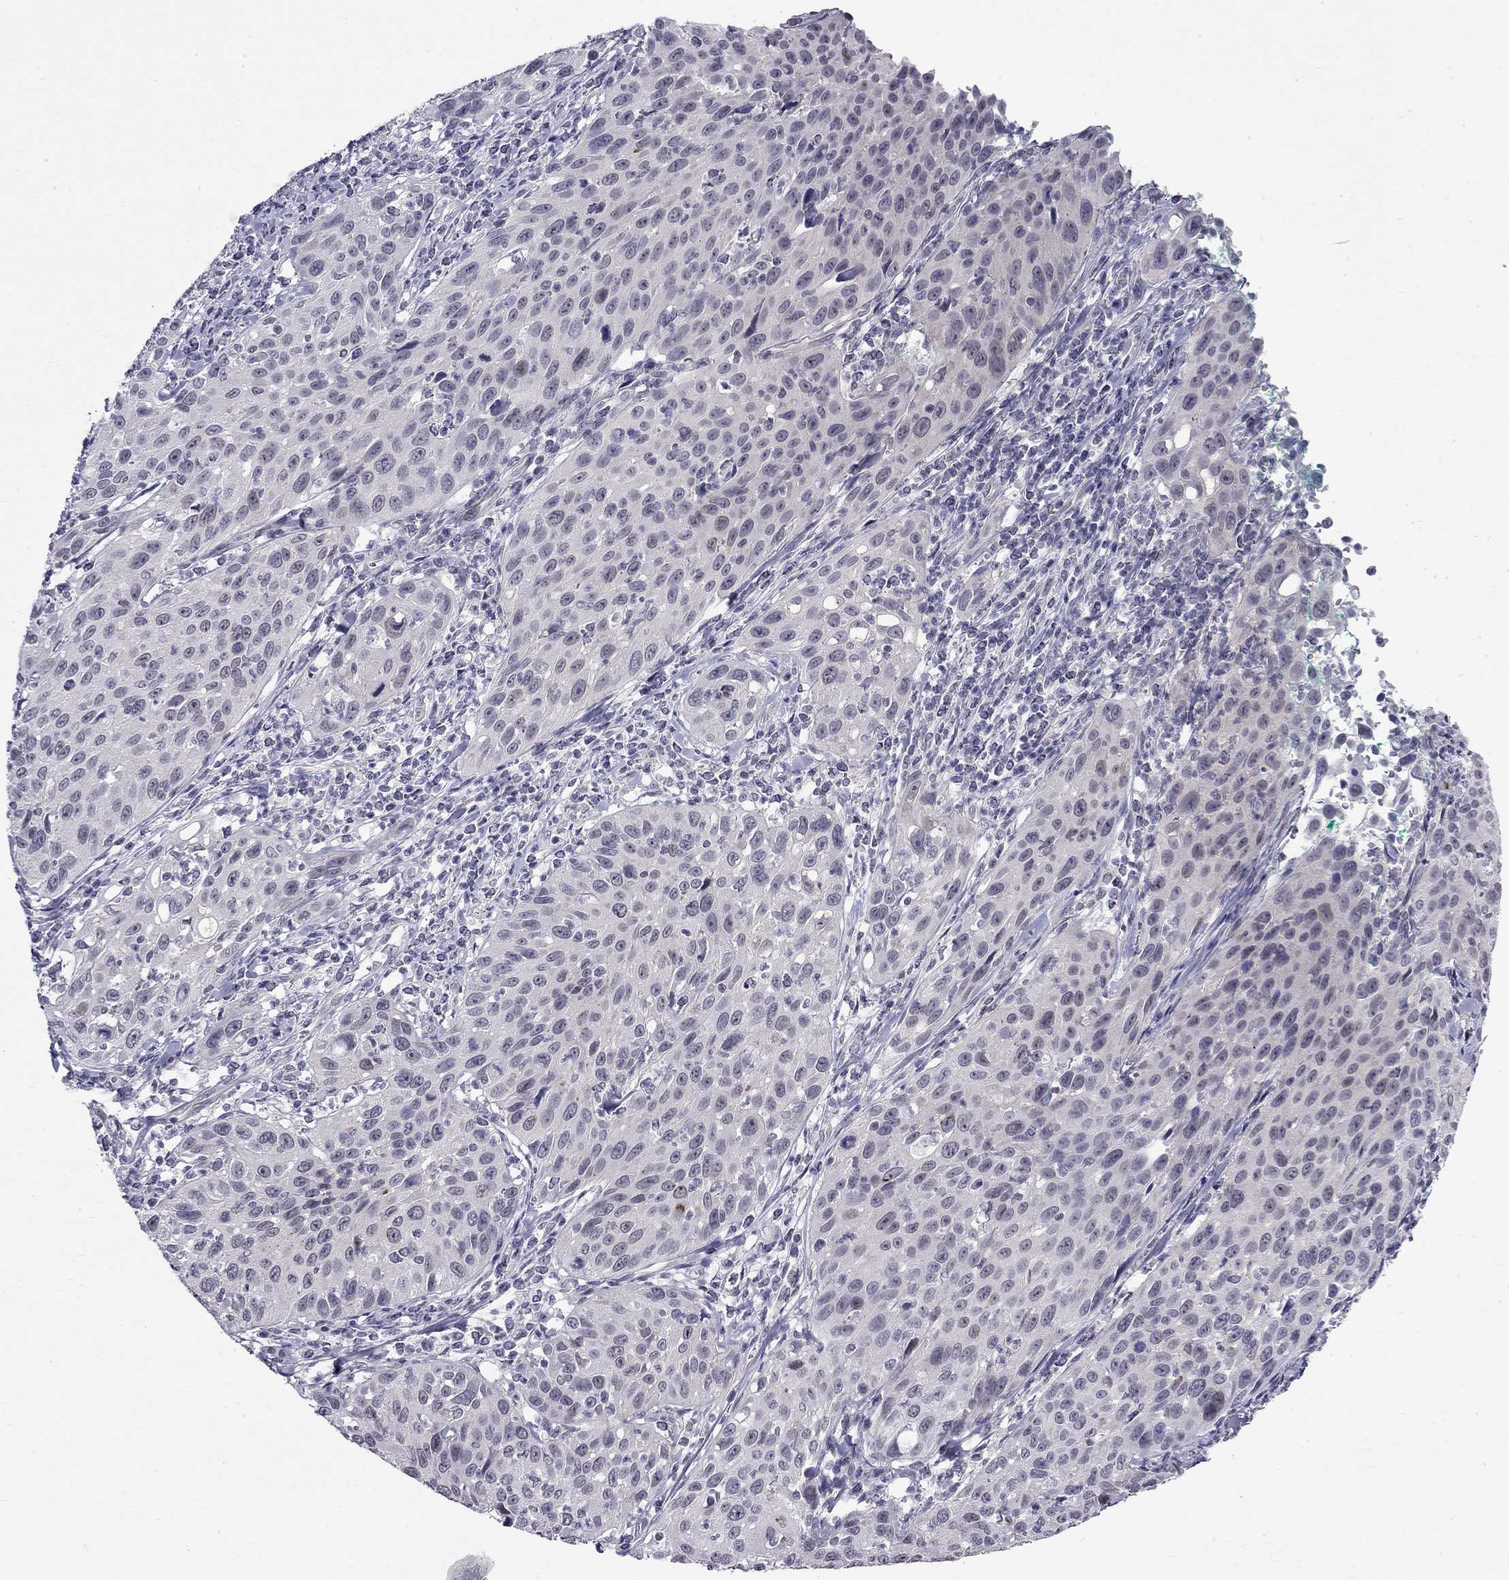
{"staining": {"intensity": "negative", "quantity": "none", "location": "none"}, "tissue": "cervical cancer", "cell_type": "Tumor cells", "image_type": "cancer", "snomed": [{"axis": "morphology", "description": "Squamous cell carcinoma, NOS"}, {"axis": "topography", "description": "Cervix"}], "caption": "Immunohistochemistry (IHC) histopathology image of neoplastic tissue: squamous cell carcinoma (cervical) stained with DAB exhibits no significant protein staining in tumor cells.", "gene": "RTL9", "patient": {"sex": "female", "age": 26}}